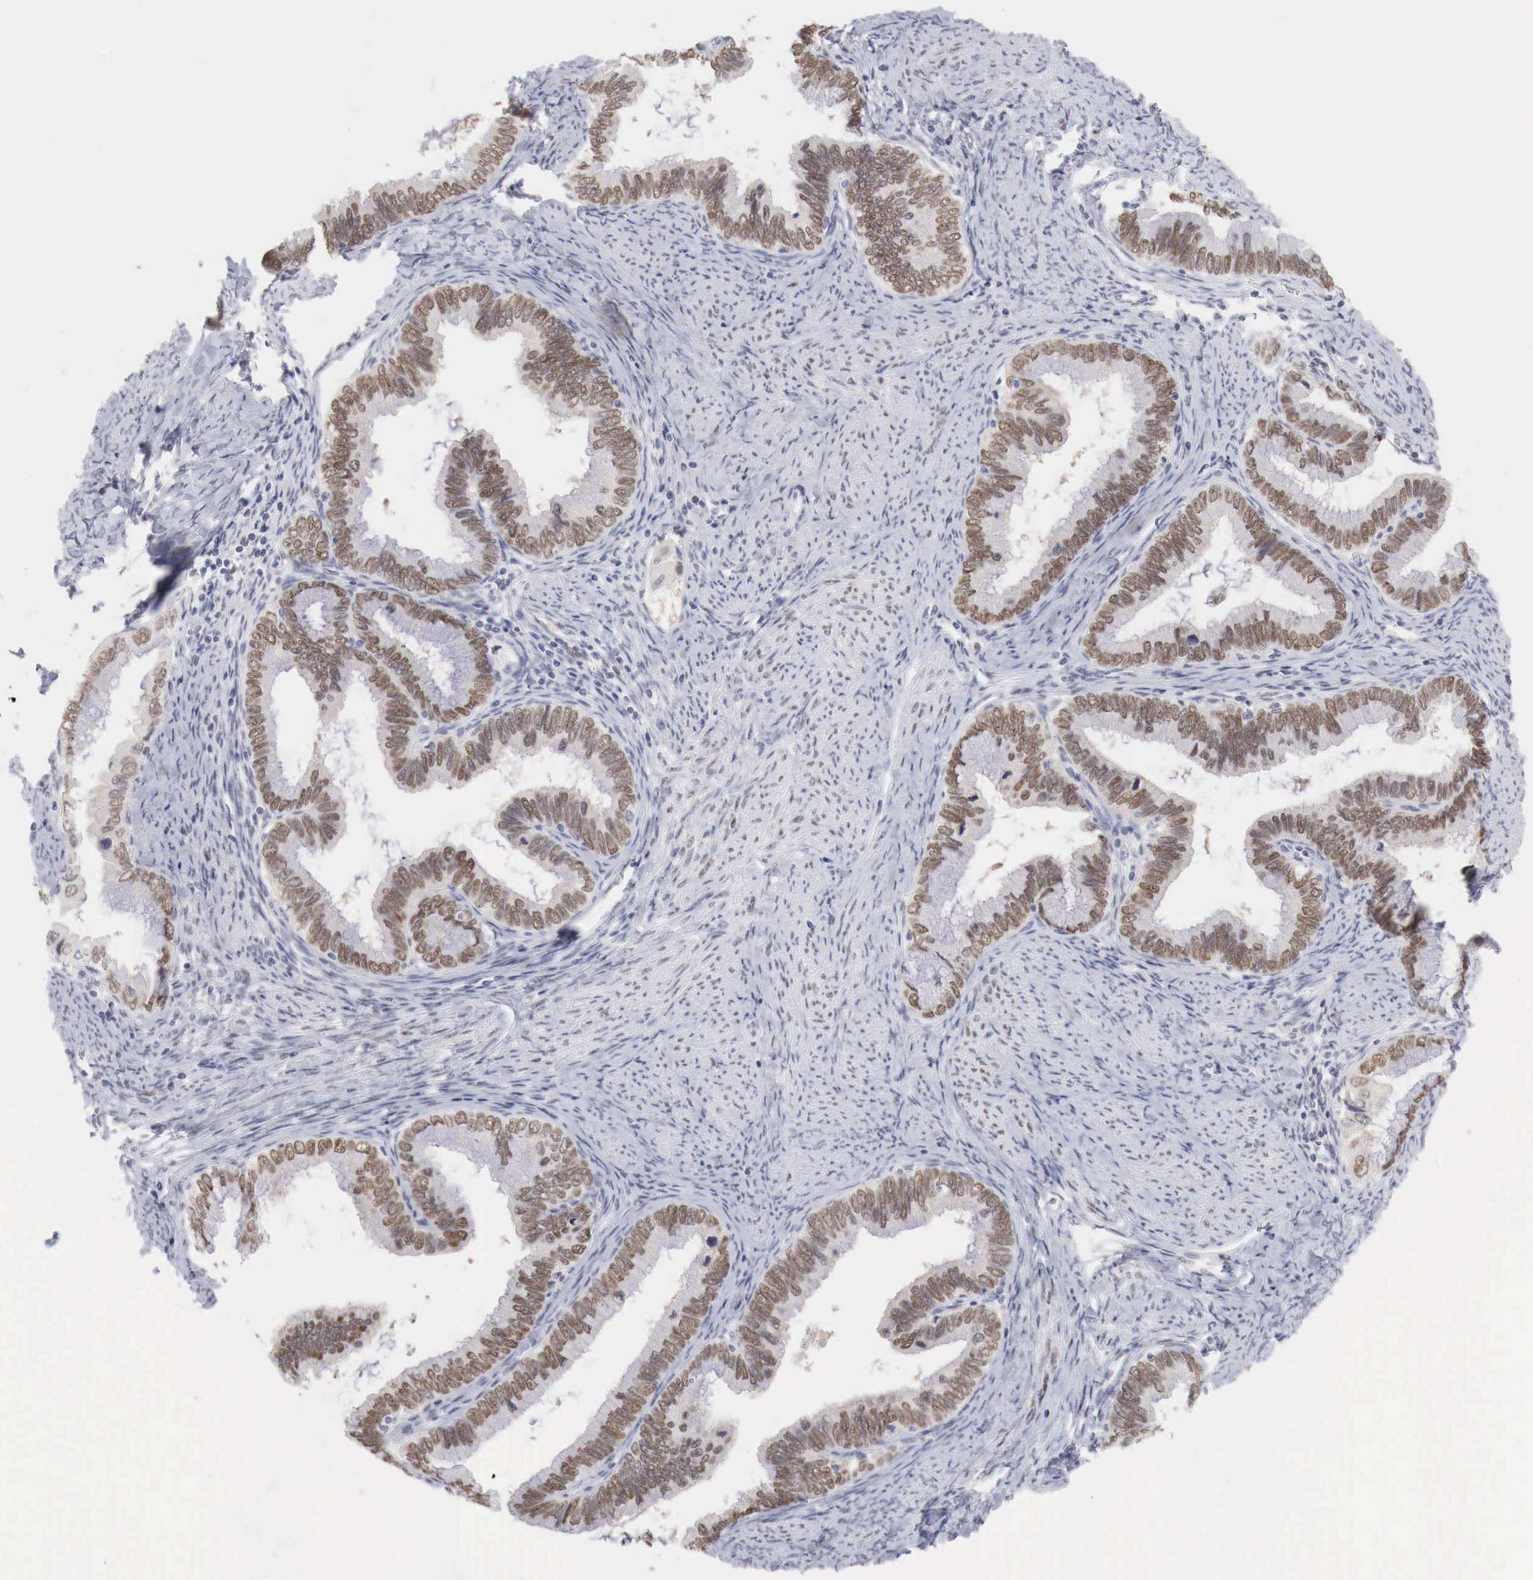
{"staining": {"intensity": "moderate", "quantity": ">75%", "location": "nuclear"}, "tissue": "cervical cancer", "cell_type": "Tumor cells", "image_type": "cancer", "snomed": [{"axis": "morphology", "description": "Adenocarcinoma, NOS"}, {"axis": "topography", "description": "Cervix"}], "caption": "Tumor cells reveal medium levels of moderate nuclear positivity in approximately >75% of cells in adenocarcinoma (cervical).", "gene": "FOXP2", "patient": {"sex": "female", "age": 49}}